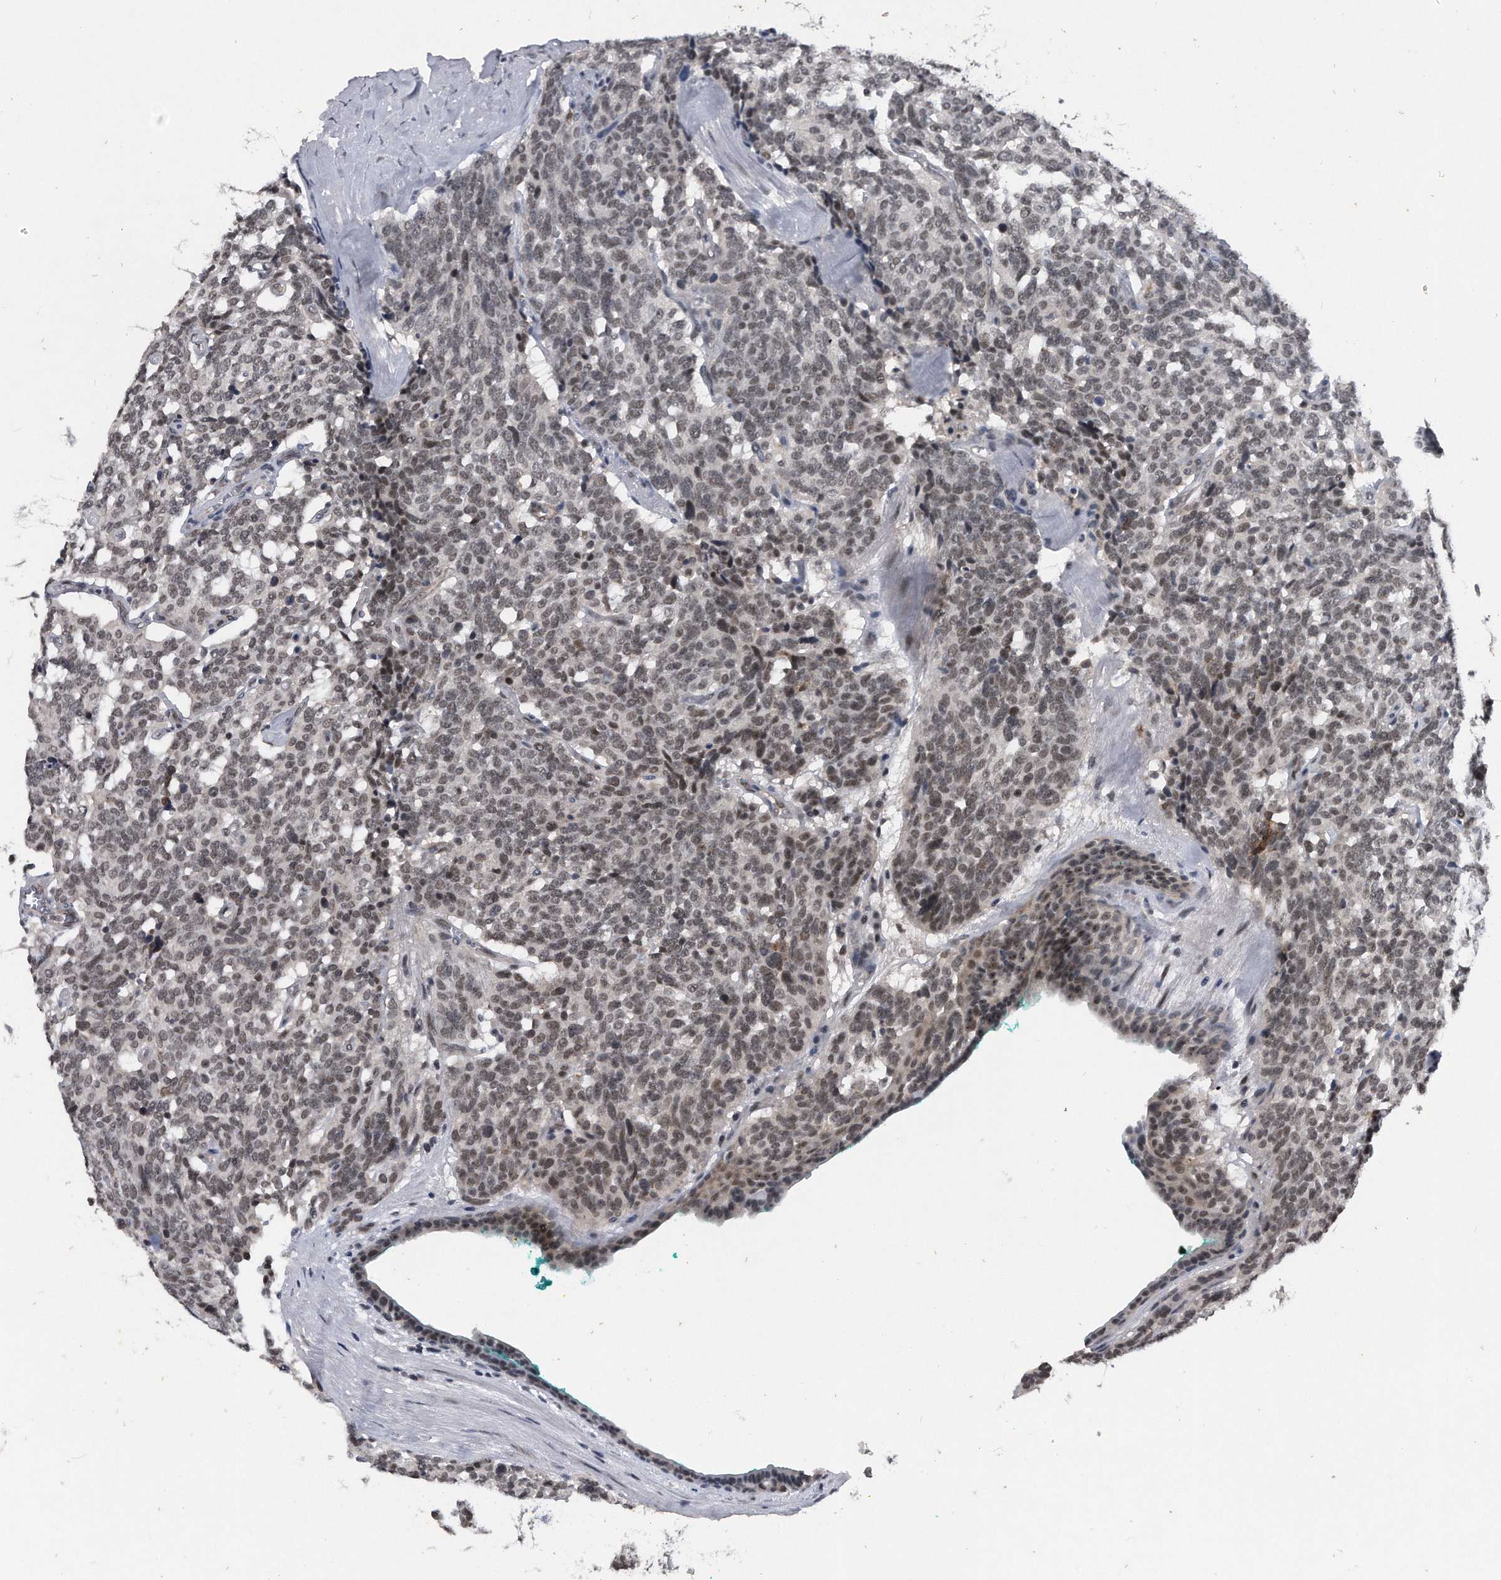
{"staining": {"intensity": "weak", "quantity": ">75%", "location": "nuclear"}, "tissue": "carcinoid", "cell_type": "Tumor cells", "image_type": "cancer", "snomed": [{"axis": "morphology", "description": "Carcinoid, malignant, NOS"}, {"axis": "topography", "description": "Lung"}], "caption": "This photomicrograph exhibits malignant carcinoid stained with IHC to label a protein in brown. The nuclear of tumor cells show weak positivity for the protein. Nuclei are counter-stained blue.", "gene": "VIRMA", "patient": {"sex": "female", "age": 46}}